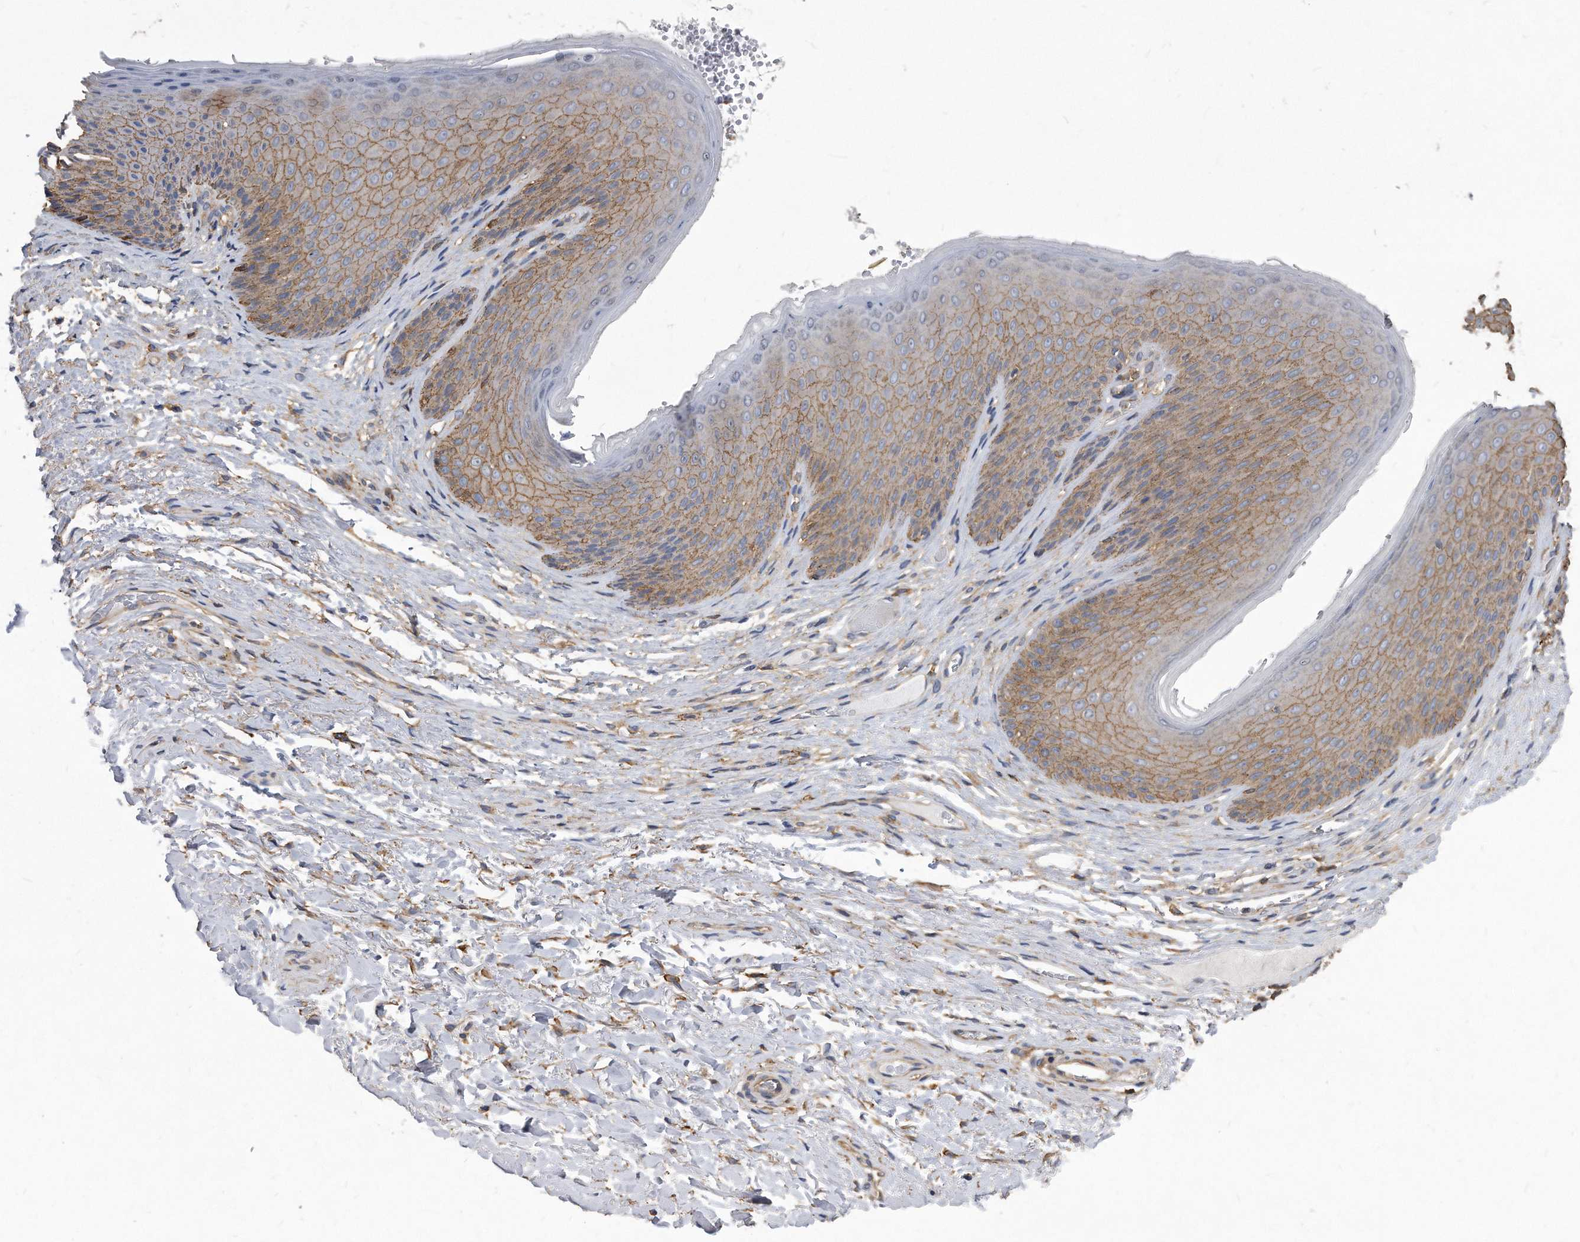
{"staining": {"intensity": "moderate", "quantity": ">75%", "location": "cytoplasmic/membranous"}, "tissue": "skin", "cell_type": "Epidermal cells", "image_type": "normal", "snomed": [{"axis": "morphology", "description": "Normal tissue, NOS"}, {"axis": "topography", "description": "Anal"}], "caption": "Protein staining of benign skin reveals moderate cytoplasmic/membranous expression in about >75% of epidermal cells. The protein is shown in brown color, while the nuclei are stained blue.", "gene": "ATG5", "patient": {"sex": "male", "age": 74}}